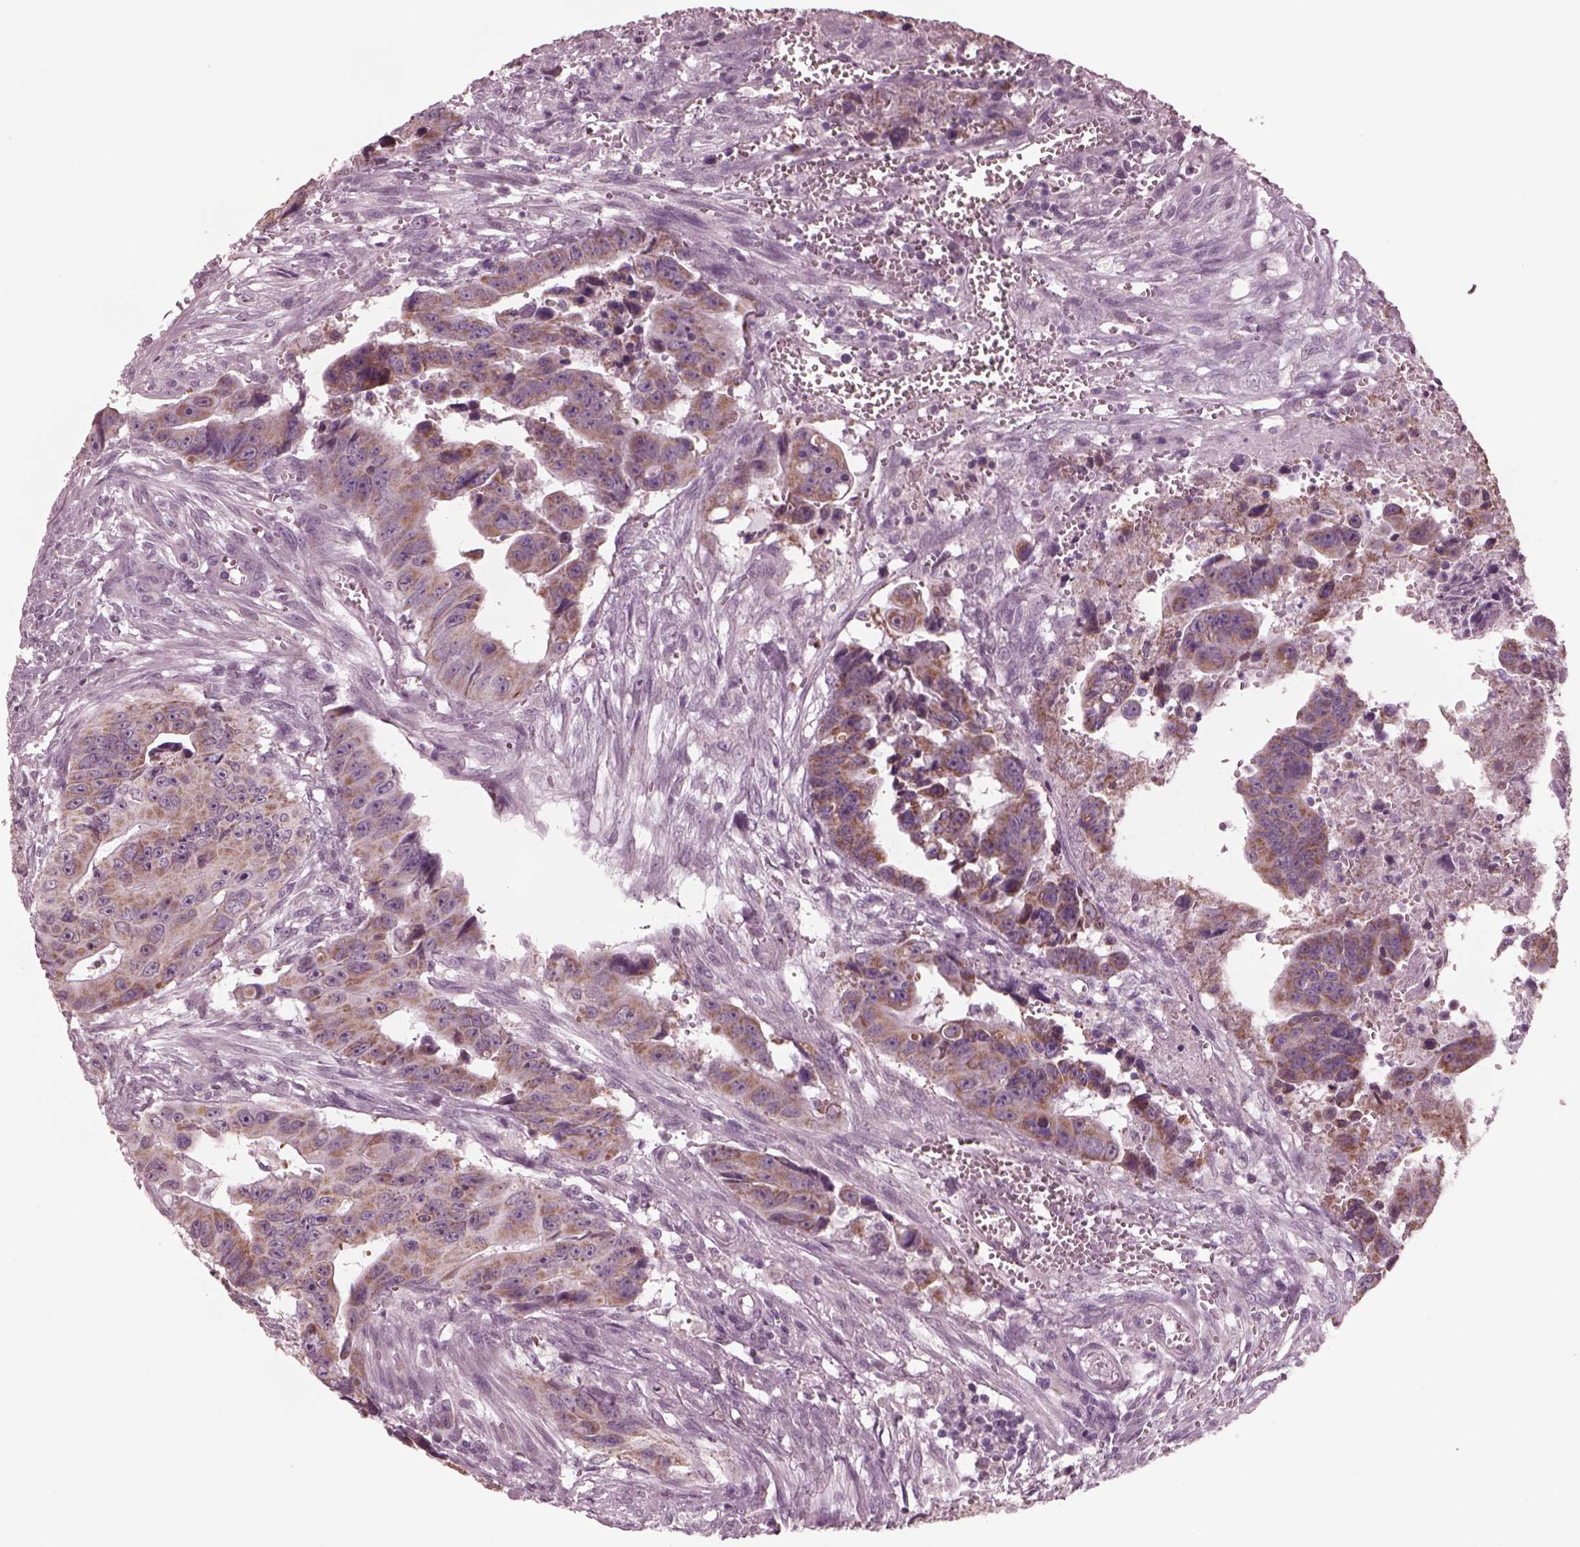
{"staining": {"intensity": "moderate", "quantity": ">75%", "location": "cytoplasmic/membranous"}, "tissue": "colorectal cancer", "cell_type": "Tumor cells", "image_type": "cancer", "snomed": [{"axis": "morphology", "description": "Adenocarcinoma, NOS"}, {"axis": "topography", "description": "Colon"}], "caption": "Tumor cells display medium levels of moderate cytoplasmic/membranous expression in approximately >75% of cells in colorectal adenocarcinoma.", "gene": "CELSR3", "patient": {"sex": "female", "age": 87}}